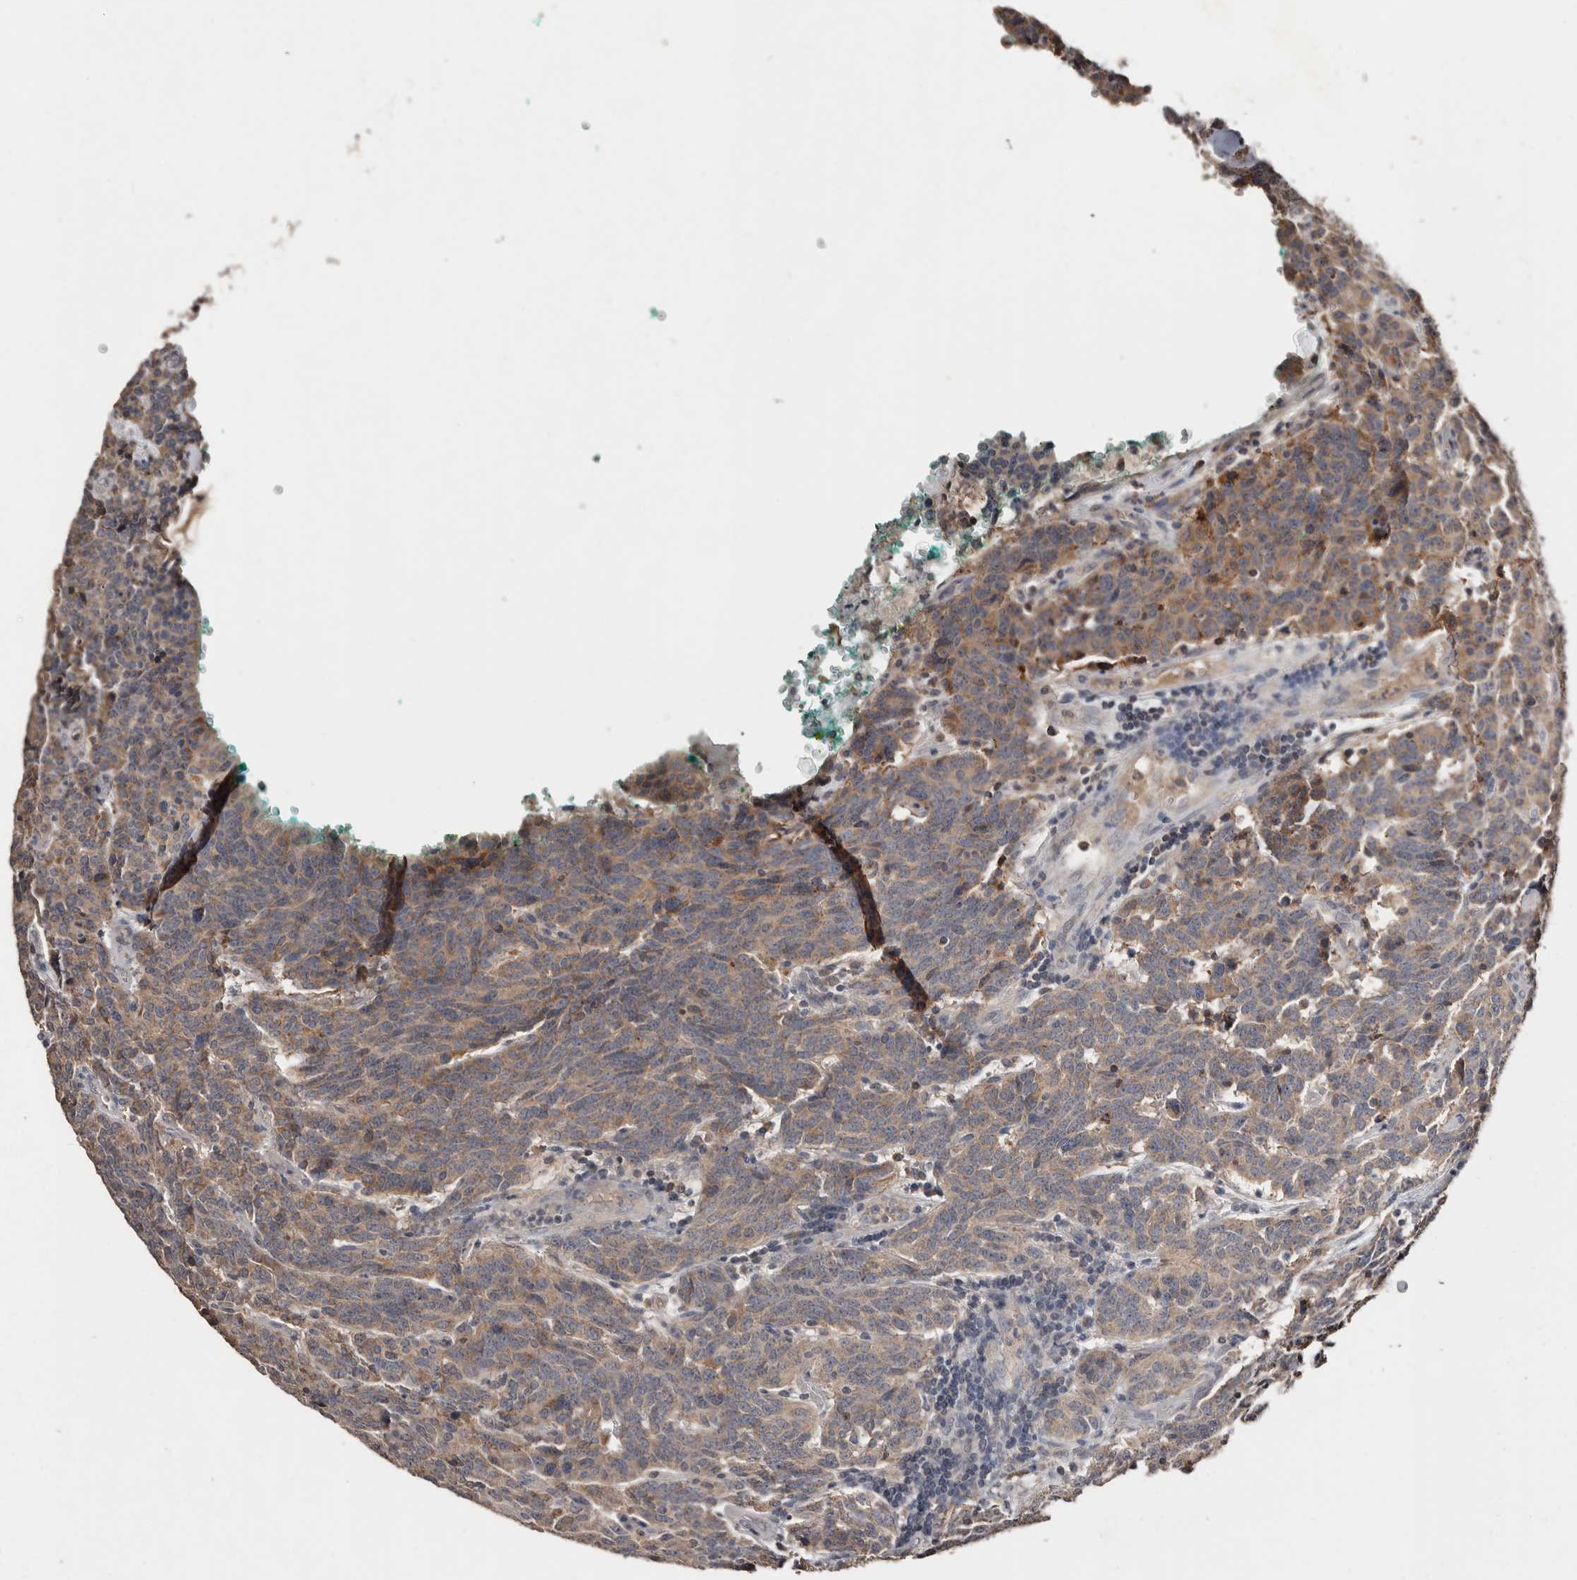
{"staining": {"intensity": "weak", "quantity": ">75%", "location": "cytoplasmic/membranous"}, "tissue": "carcinoid", "cell_type": "Tumor cells", "image_type": "cancer", "snomed": [{"axis": "morphology", "description": "Carcinoid, malignant, NOS"}, {"axis": "topography", "description": "Lung"}], "caption": "High-magnification brightfield microscopy of malignant carcinoid stained with DAB (3,3'-diaminobenzidine) (brown) and counterstained with hematoxylin (blue). tumor cells exhibit weak cytoplasmic/membranous staining is identified in approximately>75% of cells.", "gene": "SLC39A2", "patient": {"sex": "female", "age": 46}}